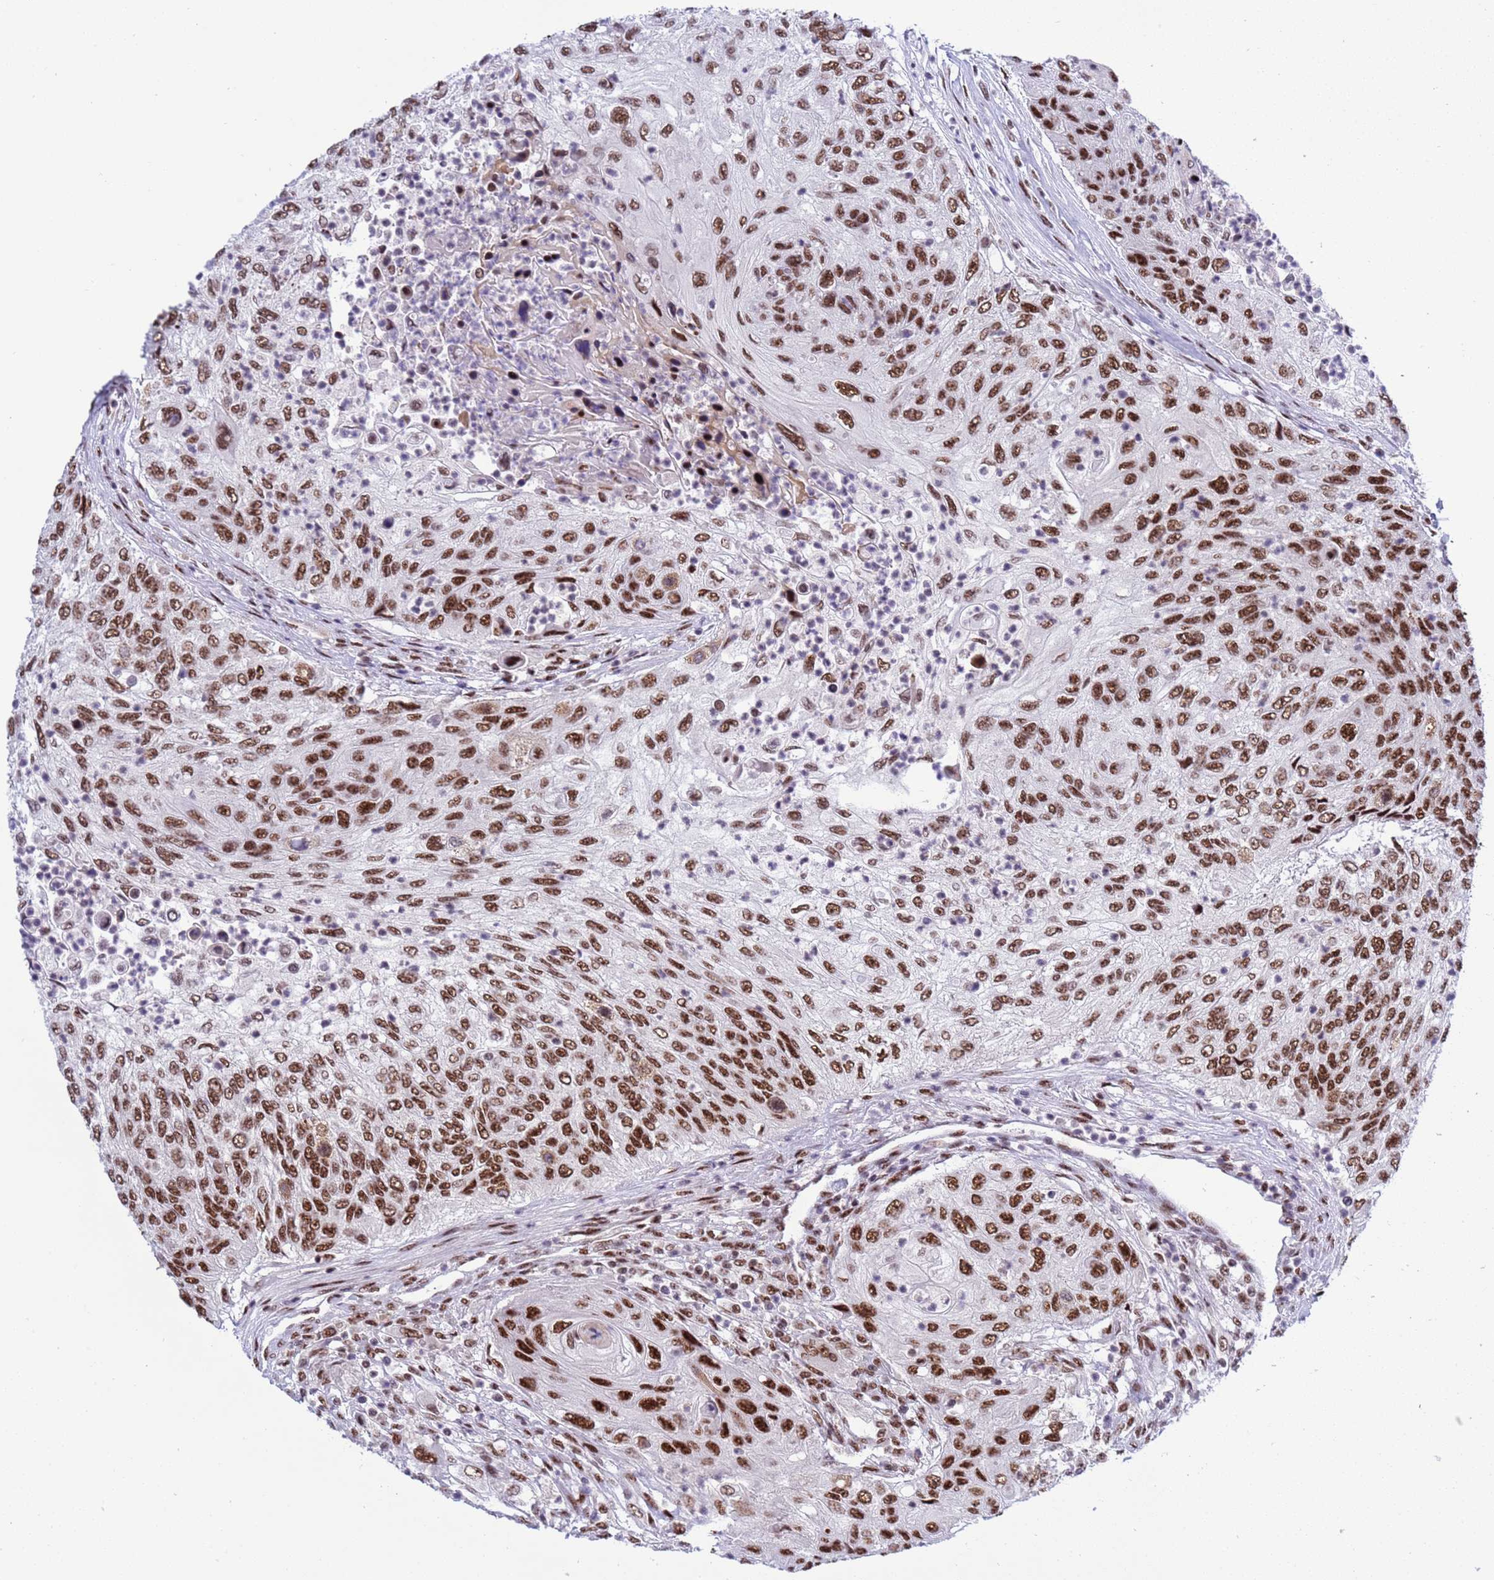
{"staining": {"intensity": "strong", "quantity": ">75%", "location": "nuclear"}, "tissue": "urothelial cancer", "cell_type": "Tumor cells", "image_type": "cancer", "snomed": [{"axis": "morphology", "description": "Urothelial carcinoma, High grade"}, {"axis": "topography", "description": "Urinary bladder"}], "caption": "Urothelial cancer tissue exhibits strong nuclear positivity in approximately >75% of tumor cells", "gene": "THOC2", "patient": {"sex": "female", "age": 60}}